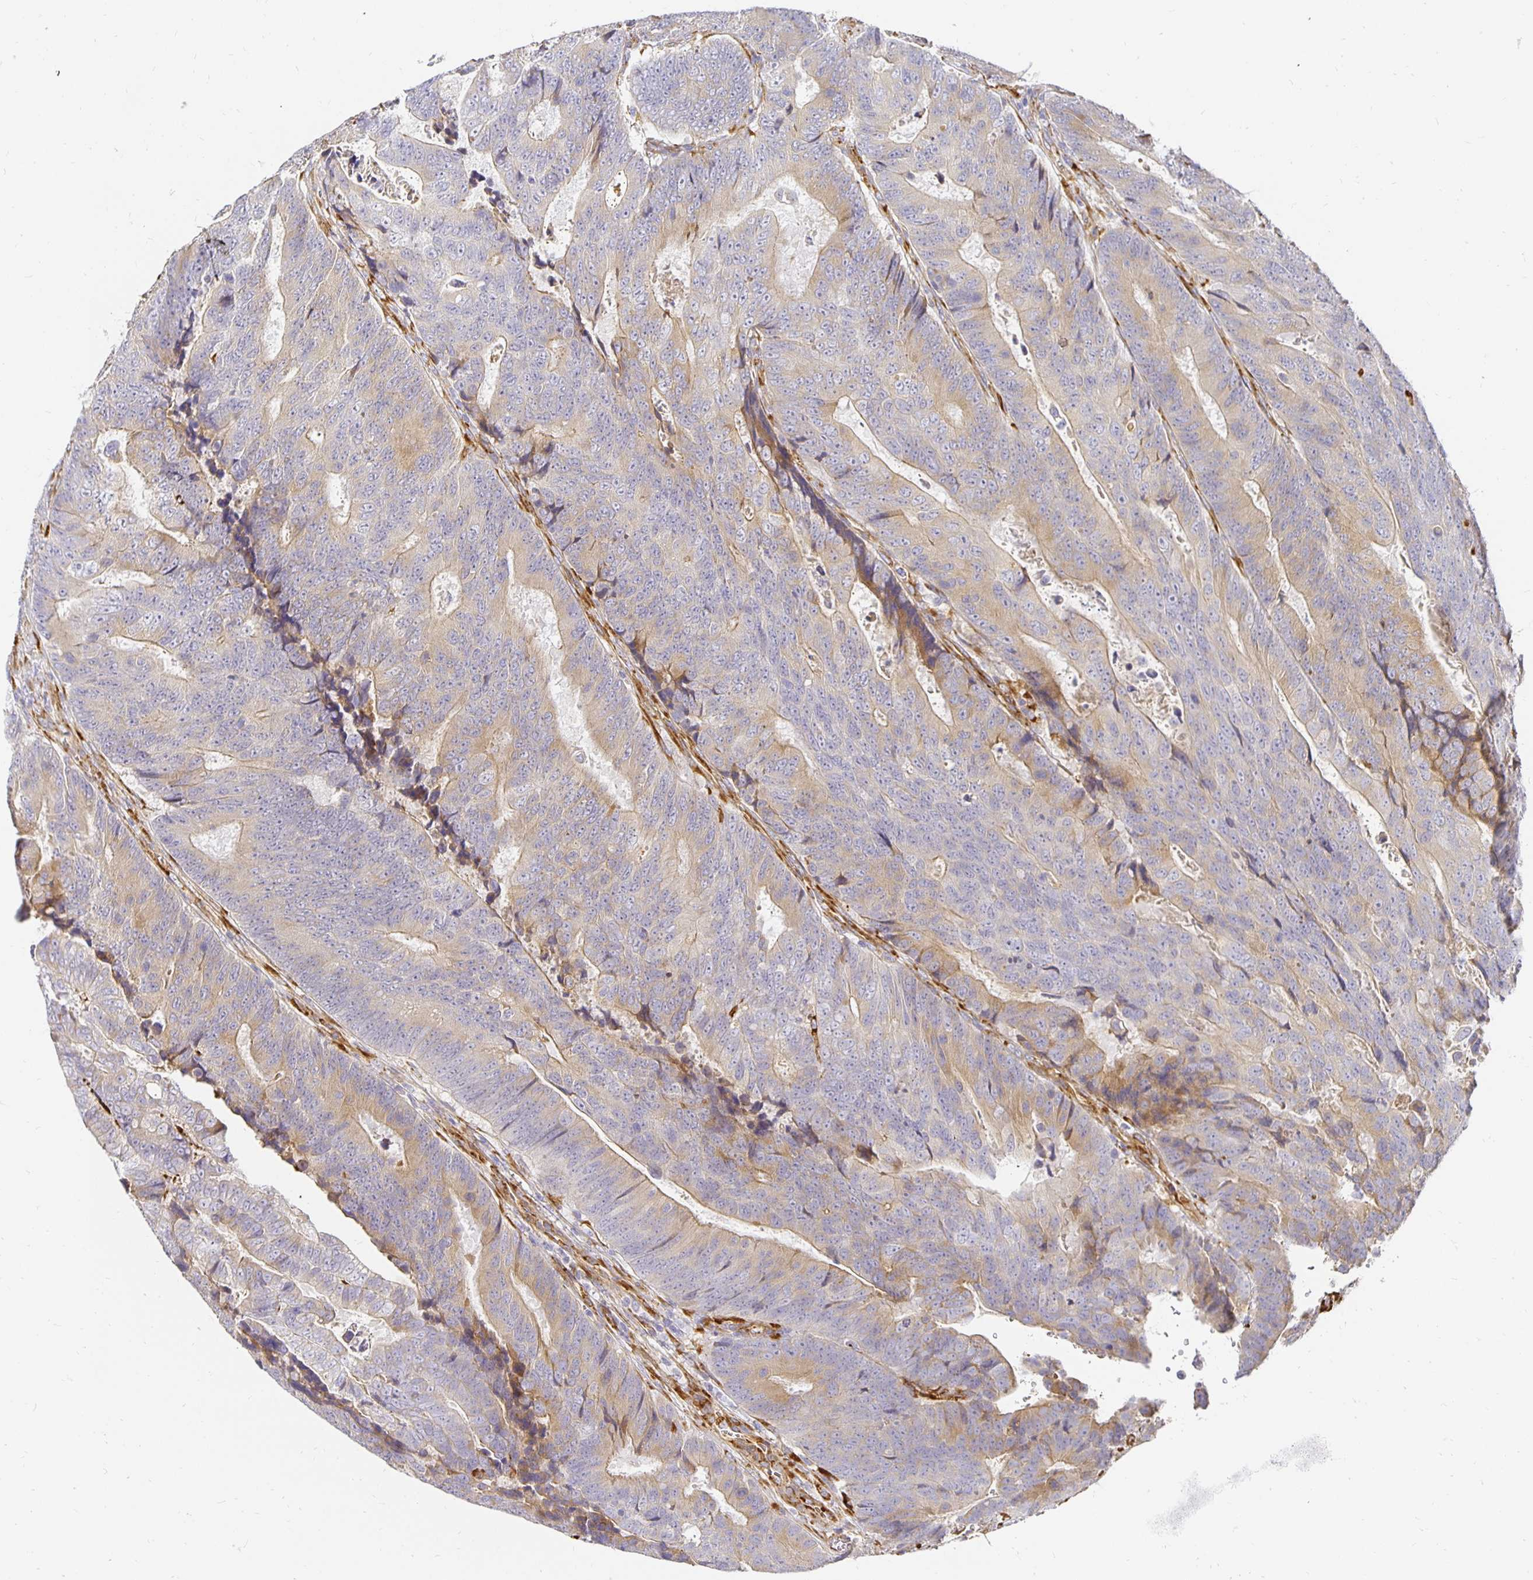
{"staining": {"intensity": "weak", "quantity": "25%-75%", "location": "cytoplasmic/membranous"}, "tissue": "colorectal cancer", "cell_type": "Tumor cells", "image_type": "cancer", "snomed": [{"axis": "morphology", "description": "Adenocarcinoma, NOS"}, {"axis": "topography", "description": "Colon"}], "caption": "Colorectal adenocarcinoma stained with immunohistochemistry (IHC) demonstrates weak cytoplasmic/membranous staining in approximately 25%-75% of tumor cells.", "gene": "PLOD1", "patient": {"sex": "female", "age": 48}}